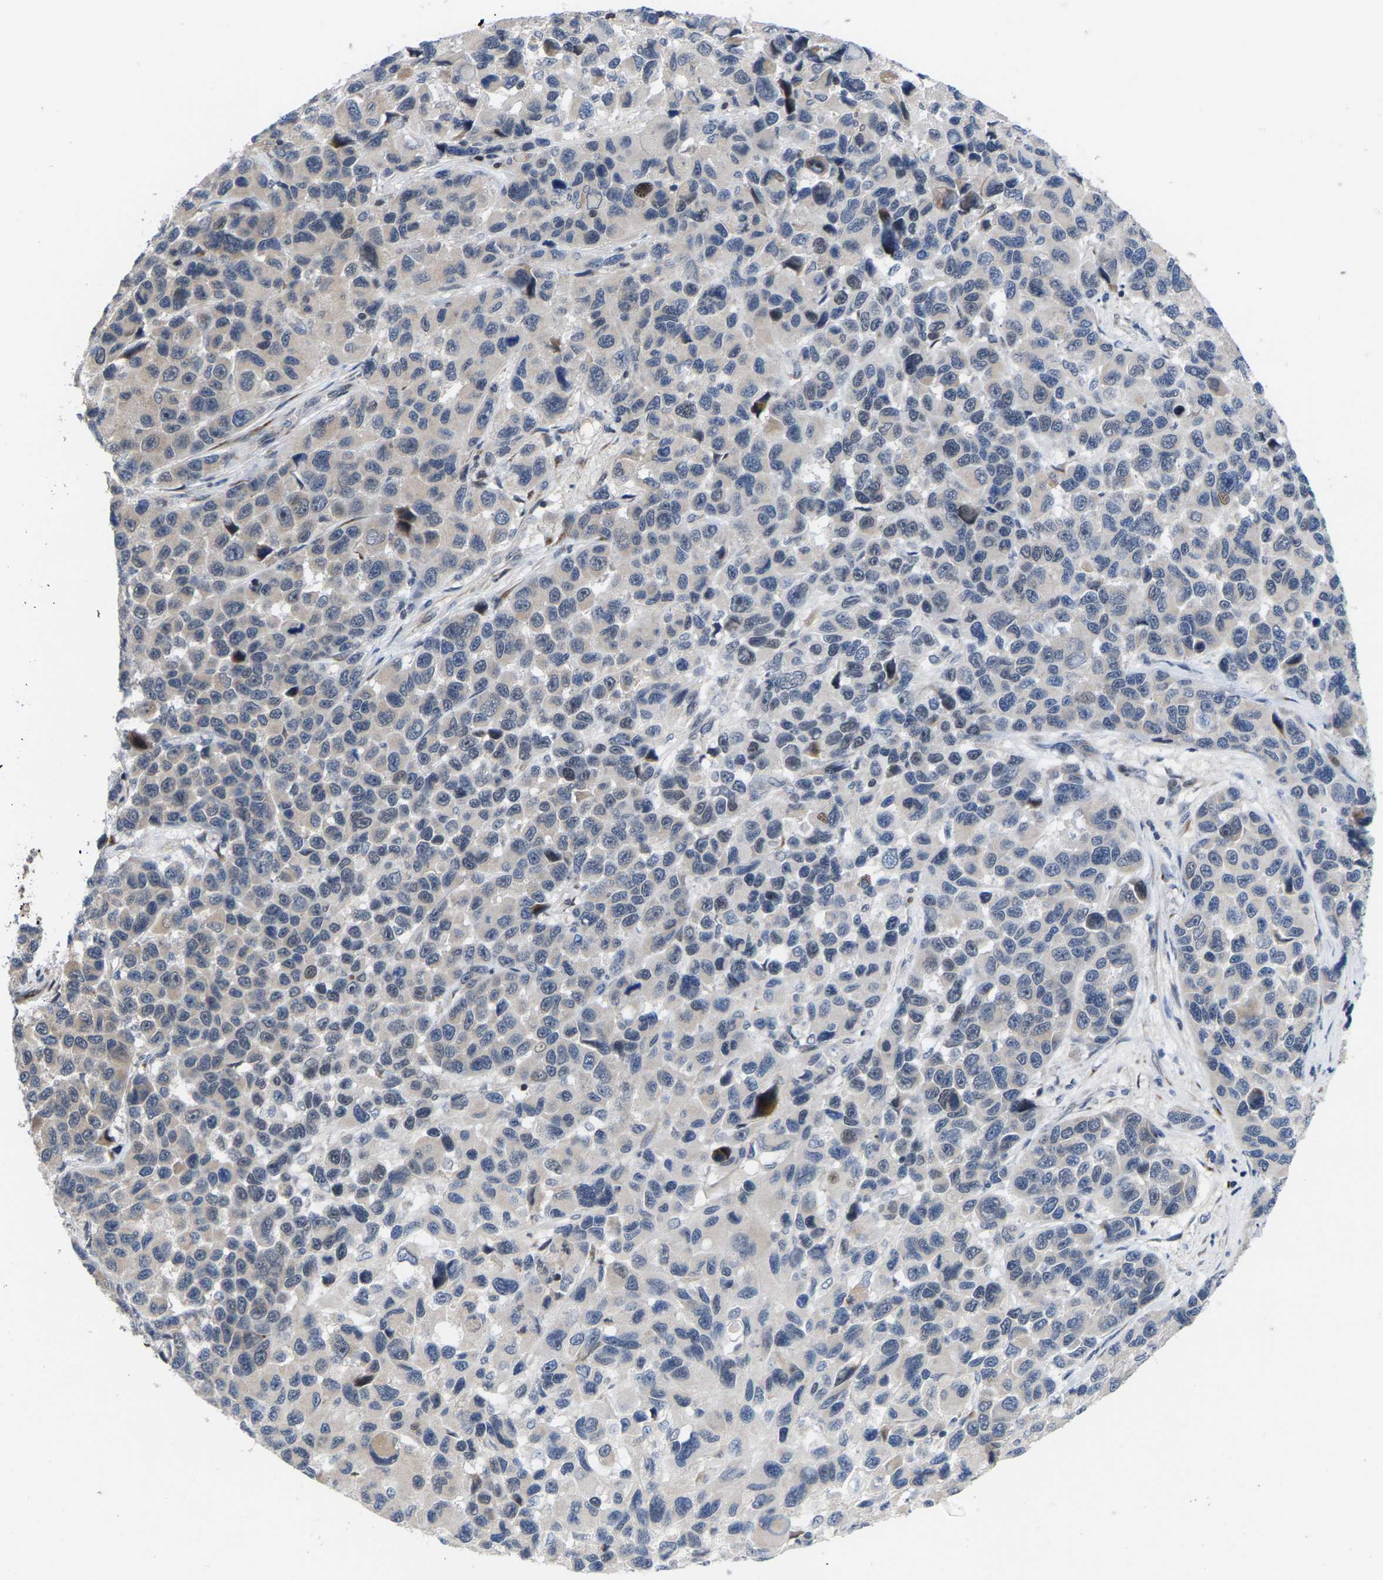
{"staining": {"intensity": "negative", "quantity": "none", "location": "none"}, "tissue": "melanoma", "cell_type": "Tumor cells", "image_type": "cancer", "snomed": [{"axis": "morphology", "description": "Malignant melanoma, NOS"}, {"axis": "topography", "description": "Skin"}], "caption": "This is a micrograph of immunohistochemistry (IHC) staining of melanoma, which shows no positivity in tumor cells.", "gene": "TDRKH", "patient": {"sex": "male", "age": 53}}